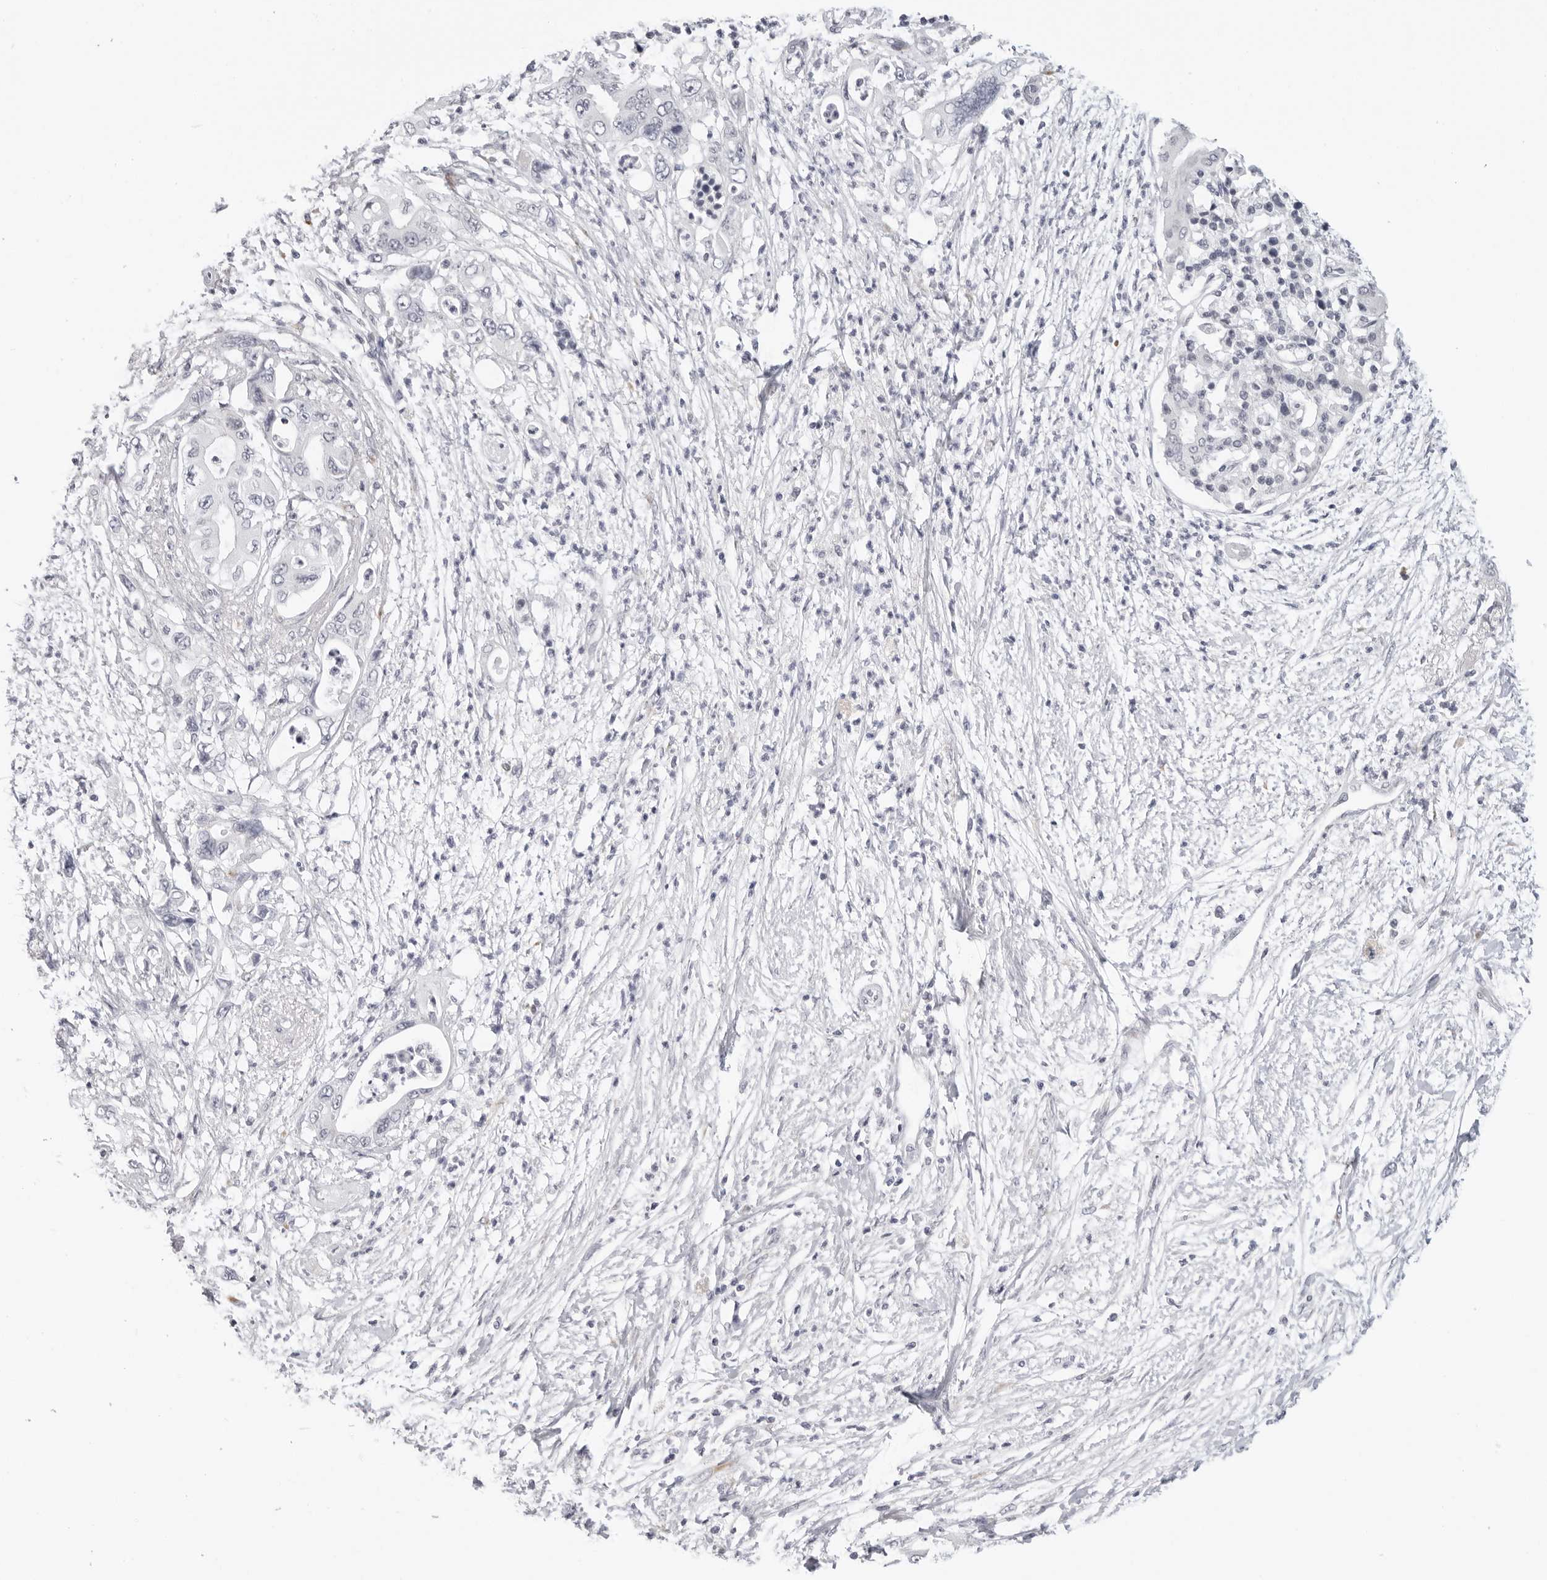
{"staining": {"intensity": "negative", "quantity": "none", "location": "none"}, "tissue": "pancreatic cancer", "cell_type": "Tumor cells", "image_type": "cancer", "snomed": [{"axis": "morphology", "description": "Adenocarcinoma, NOS"}, {"axis": "topography", "description": "Pancreas"}], "caption": "This is an immunohistochemistry (IHC) image of human pancreatic adenocarcinoma. There is no expression in tumor cells.", "gene": "EDN2", "patient": {"sex": "male", "age": 66}}